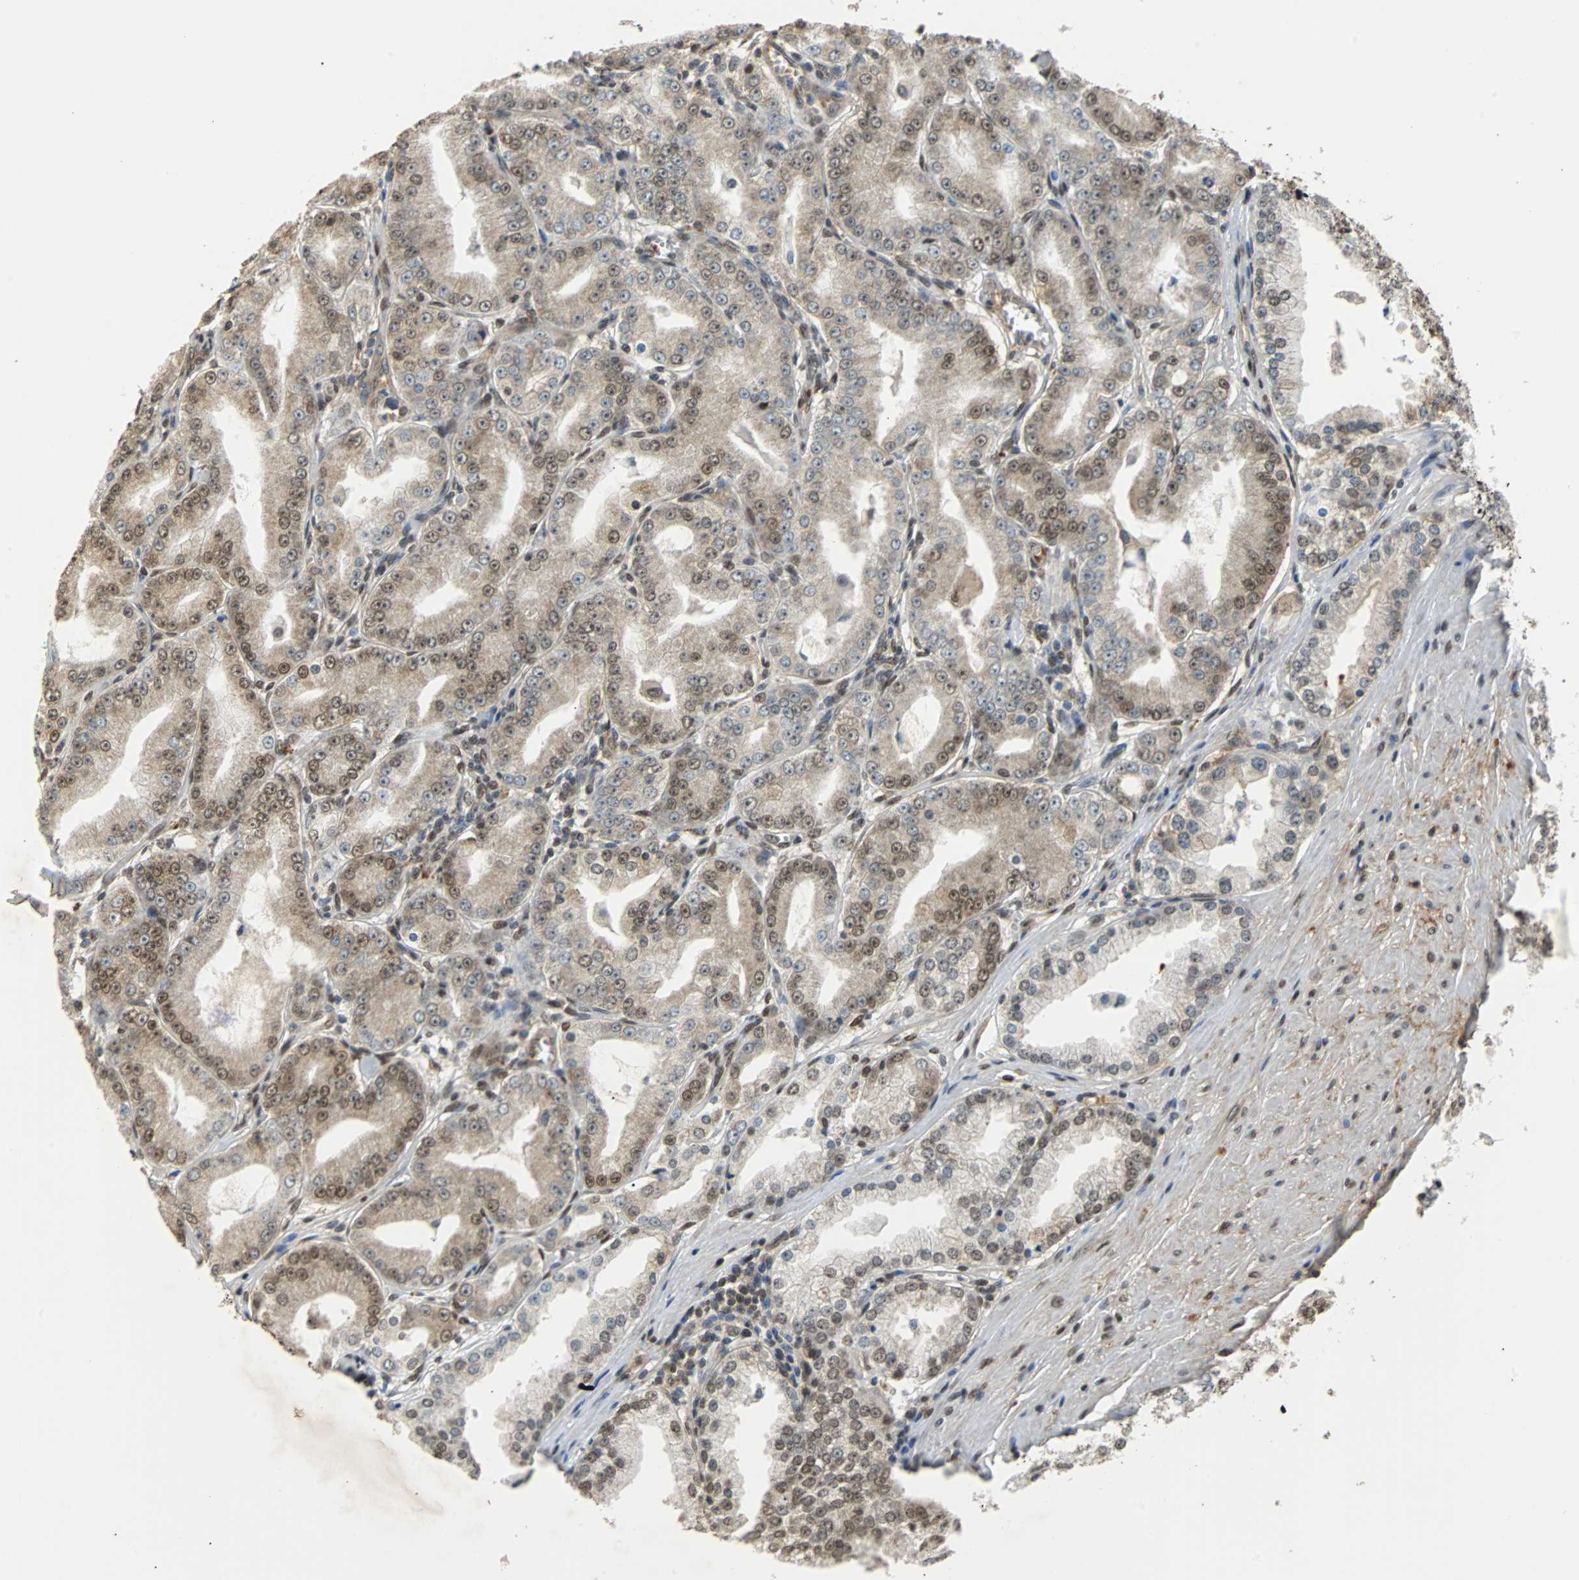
{"staining": {"intensity": "weak", "quantity": "25%-75%", "location": "nuclear"}, "tissue": "prostate cancer", "cell_type": "Tumor cells", "image_type": "cancer", "snomed": [{"axis": "morphology", "description": "Adenocarcinoma, High grade"}, {"axis": "topography", "description": "Prostate"}], "caption": "Human prostate cancer (adenocarcinoma (high-grade)) stained with a protein marker reveals weak staining in tumor cells.", "gene": "PHC1", "patient": {"sex": "male", "age": 61}}